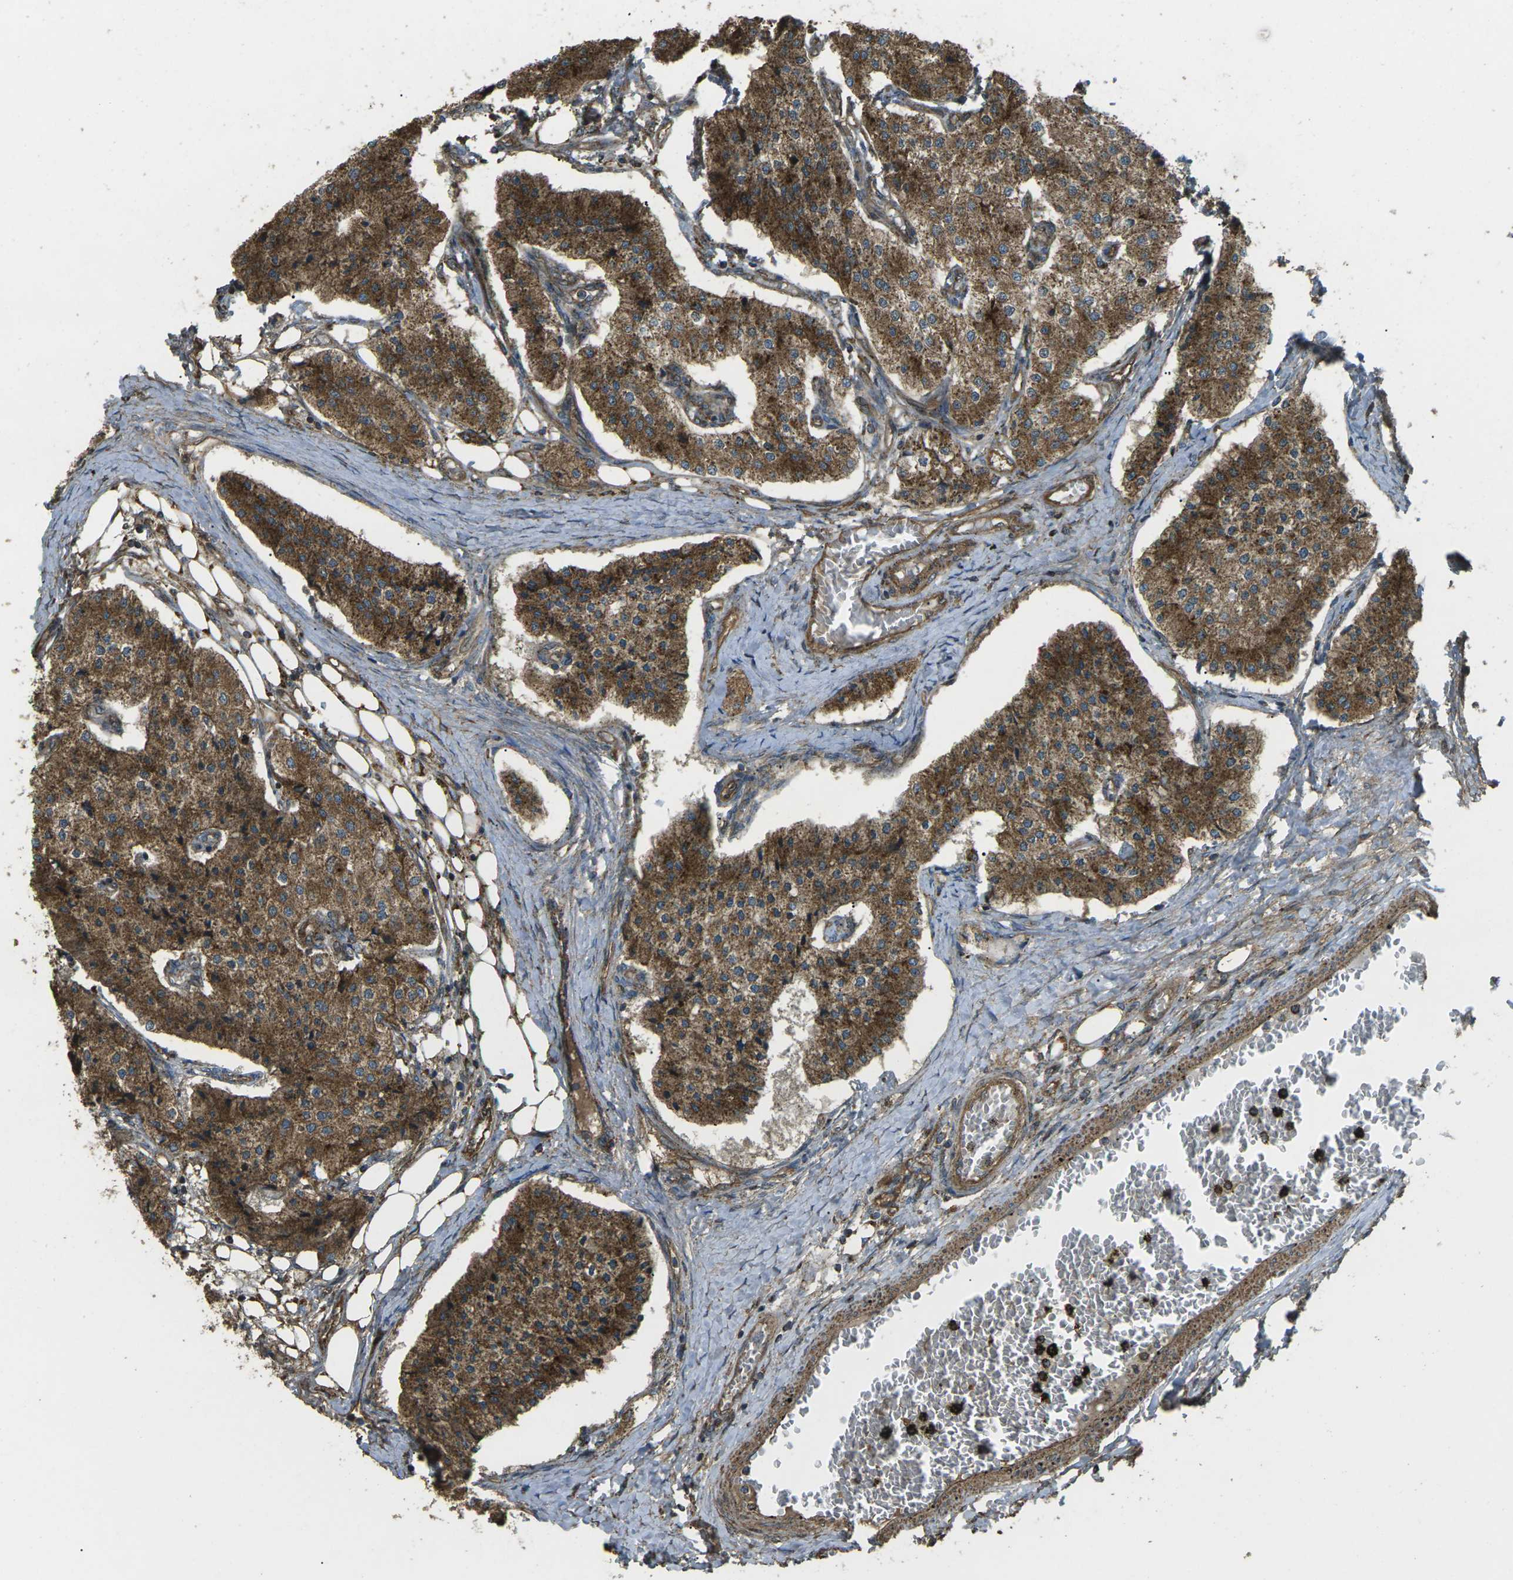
{"staining": {"intensity": "strong", "quantity": ">75%", "location": "cytoplasmic/membranous"}, "tissue": "carcinoid", "cell_type": "Tumor cells", "image_type": "cancer", "snomed": [{"axis": "morphology", "description": "Carcinoid, malignant, NOS"}, {"axis": "topography", "description": "Colon"}], "caption": "Brown immunohistochemical staining in human carcinoid reveals strong cytoplasmic/membranous staining in about >75% of tumor cells.", "gene": "CHMP3", "patient": {"sex": "female", "age": 52}}